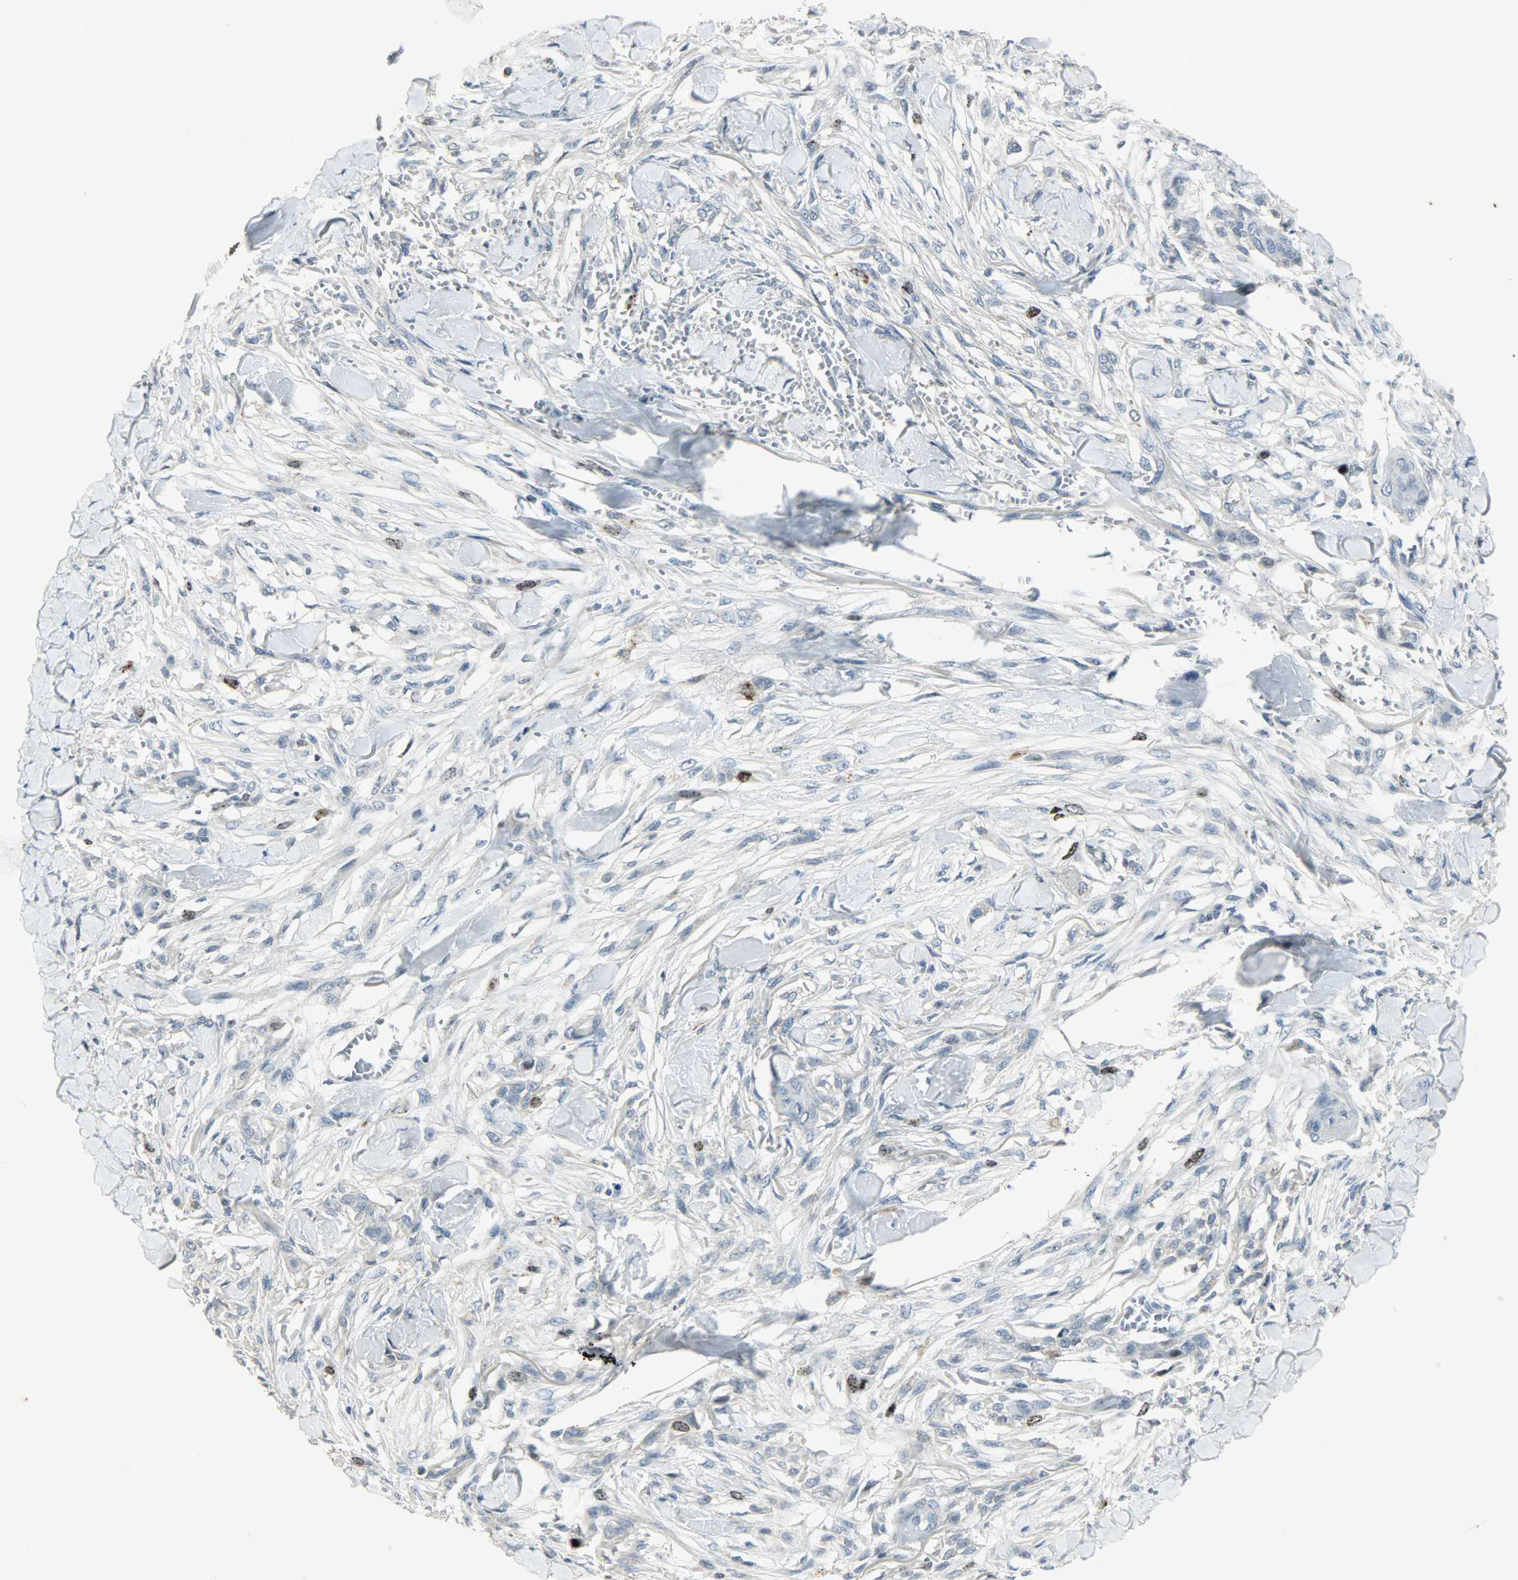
{"staining": {"intensity": "moderate", "quantity": "<25%", "location": "nuclear"}, "tissue": "skin cancer", "cell_type": "Tumor cells", "image_type": "cancer", "snomed": [{"axis": "morphology", "description": "Normal tissue, NOS"}, {"axis": "morphology", "description": "Squamous cell carcinoma, NOS"}, {"axis": "topography", "description": "Skin"}], "caption": "Skin cancer (squamous cell carcinoma) tissue shows moderate nuclear positivity in about <25% of tumor cells, visualized by immunohistochemistry. Nuclei are stained in blue.", "gene": "AURKB", "patient": {"sex": "female", "age": 59}}